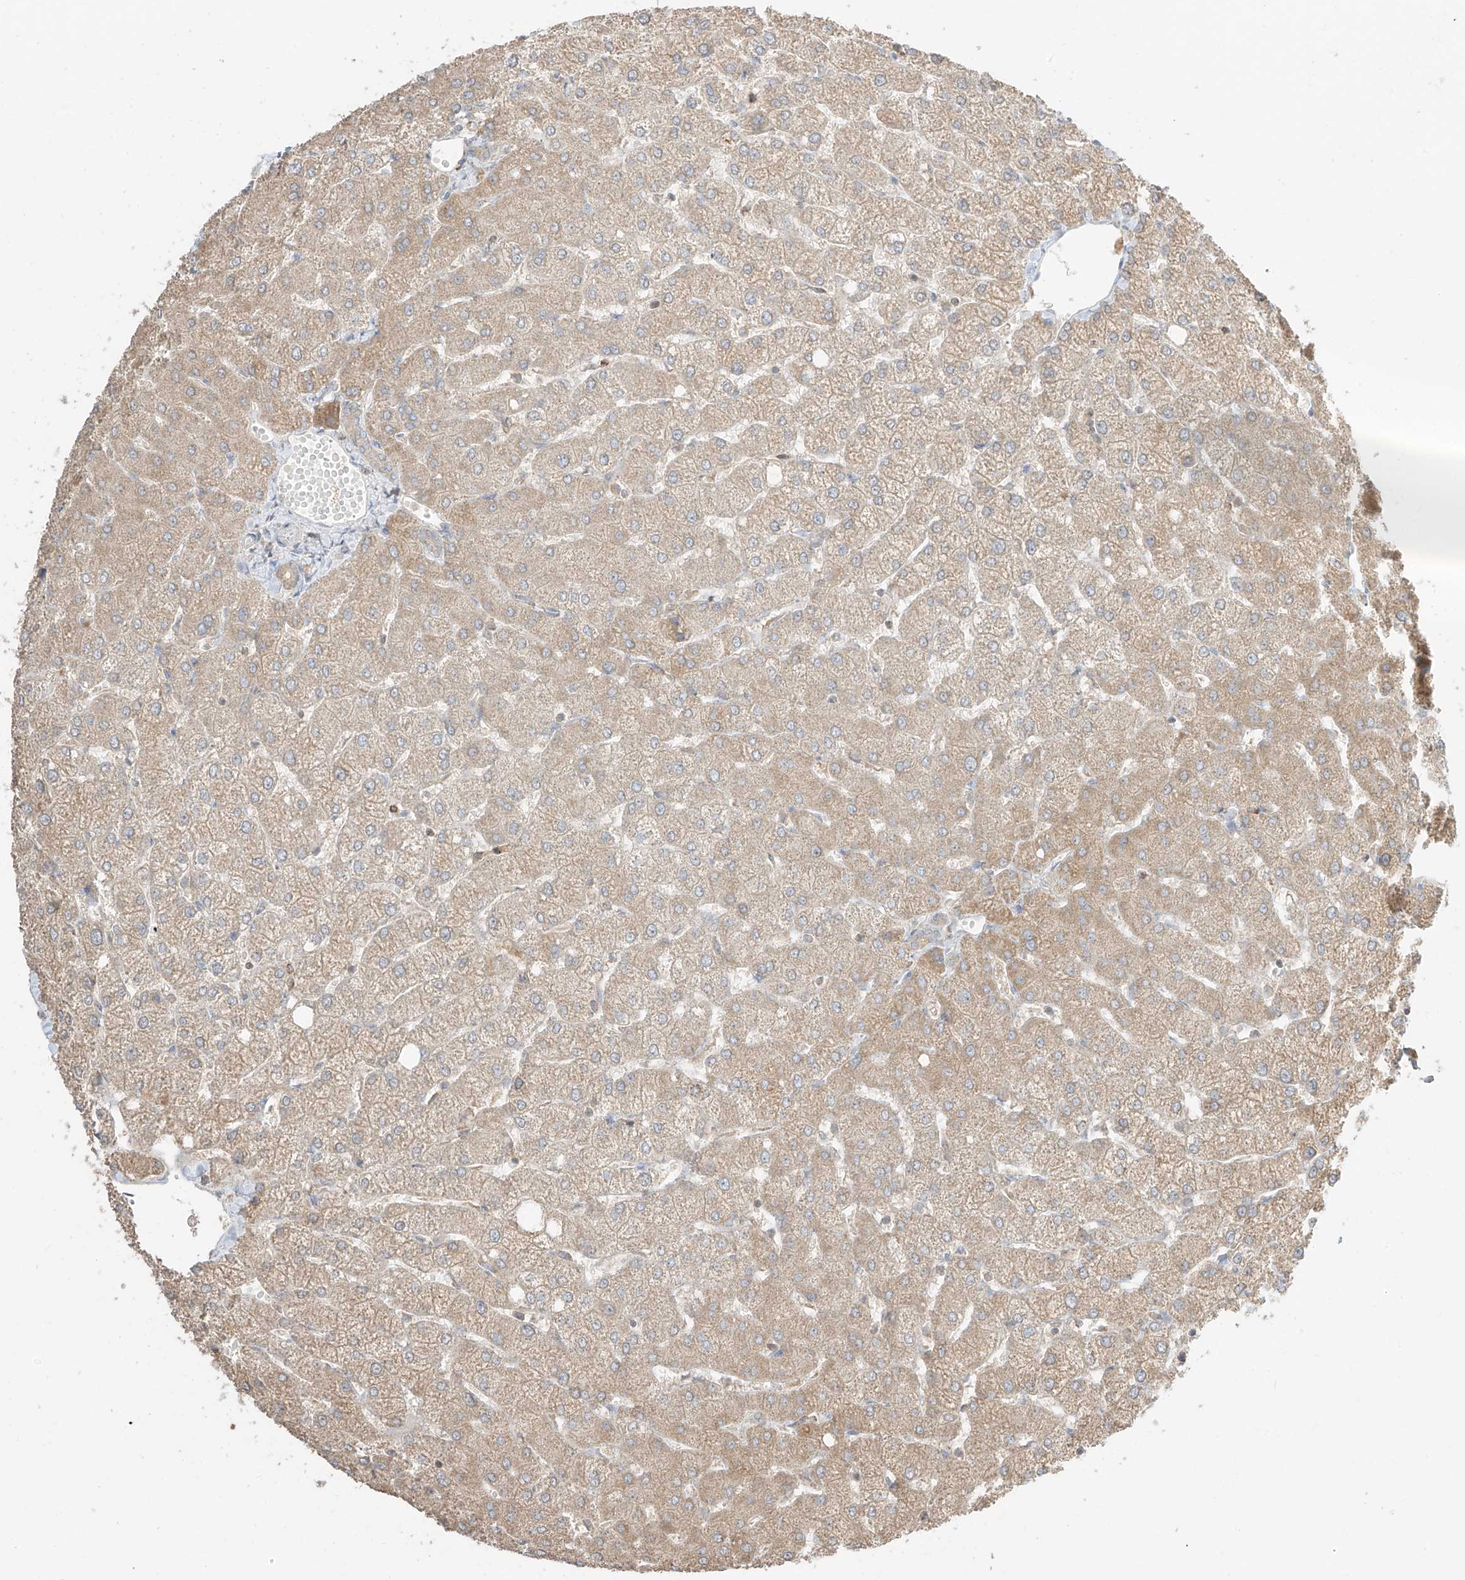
{"staining": {"intensity": "weak", "quantity": "25%-75%", "location": "cytoplasmic/membranous"}, "tissue": "liver", "cell_type": "Cholangiocytes", "image_type": "normal", "snomed": [{"axis": "morphology", "description": "Normal tissue, NOS"}, {"axis": "topography", "description": "Liver"}], "caption": "A micrograph of human liver stained for a protein shows weak cytoplasmic/membranous brown staining in cholangiocytes.", "gene": "ETHE1", "patient": {"sex": "female", "age": 54}}